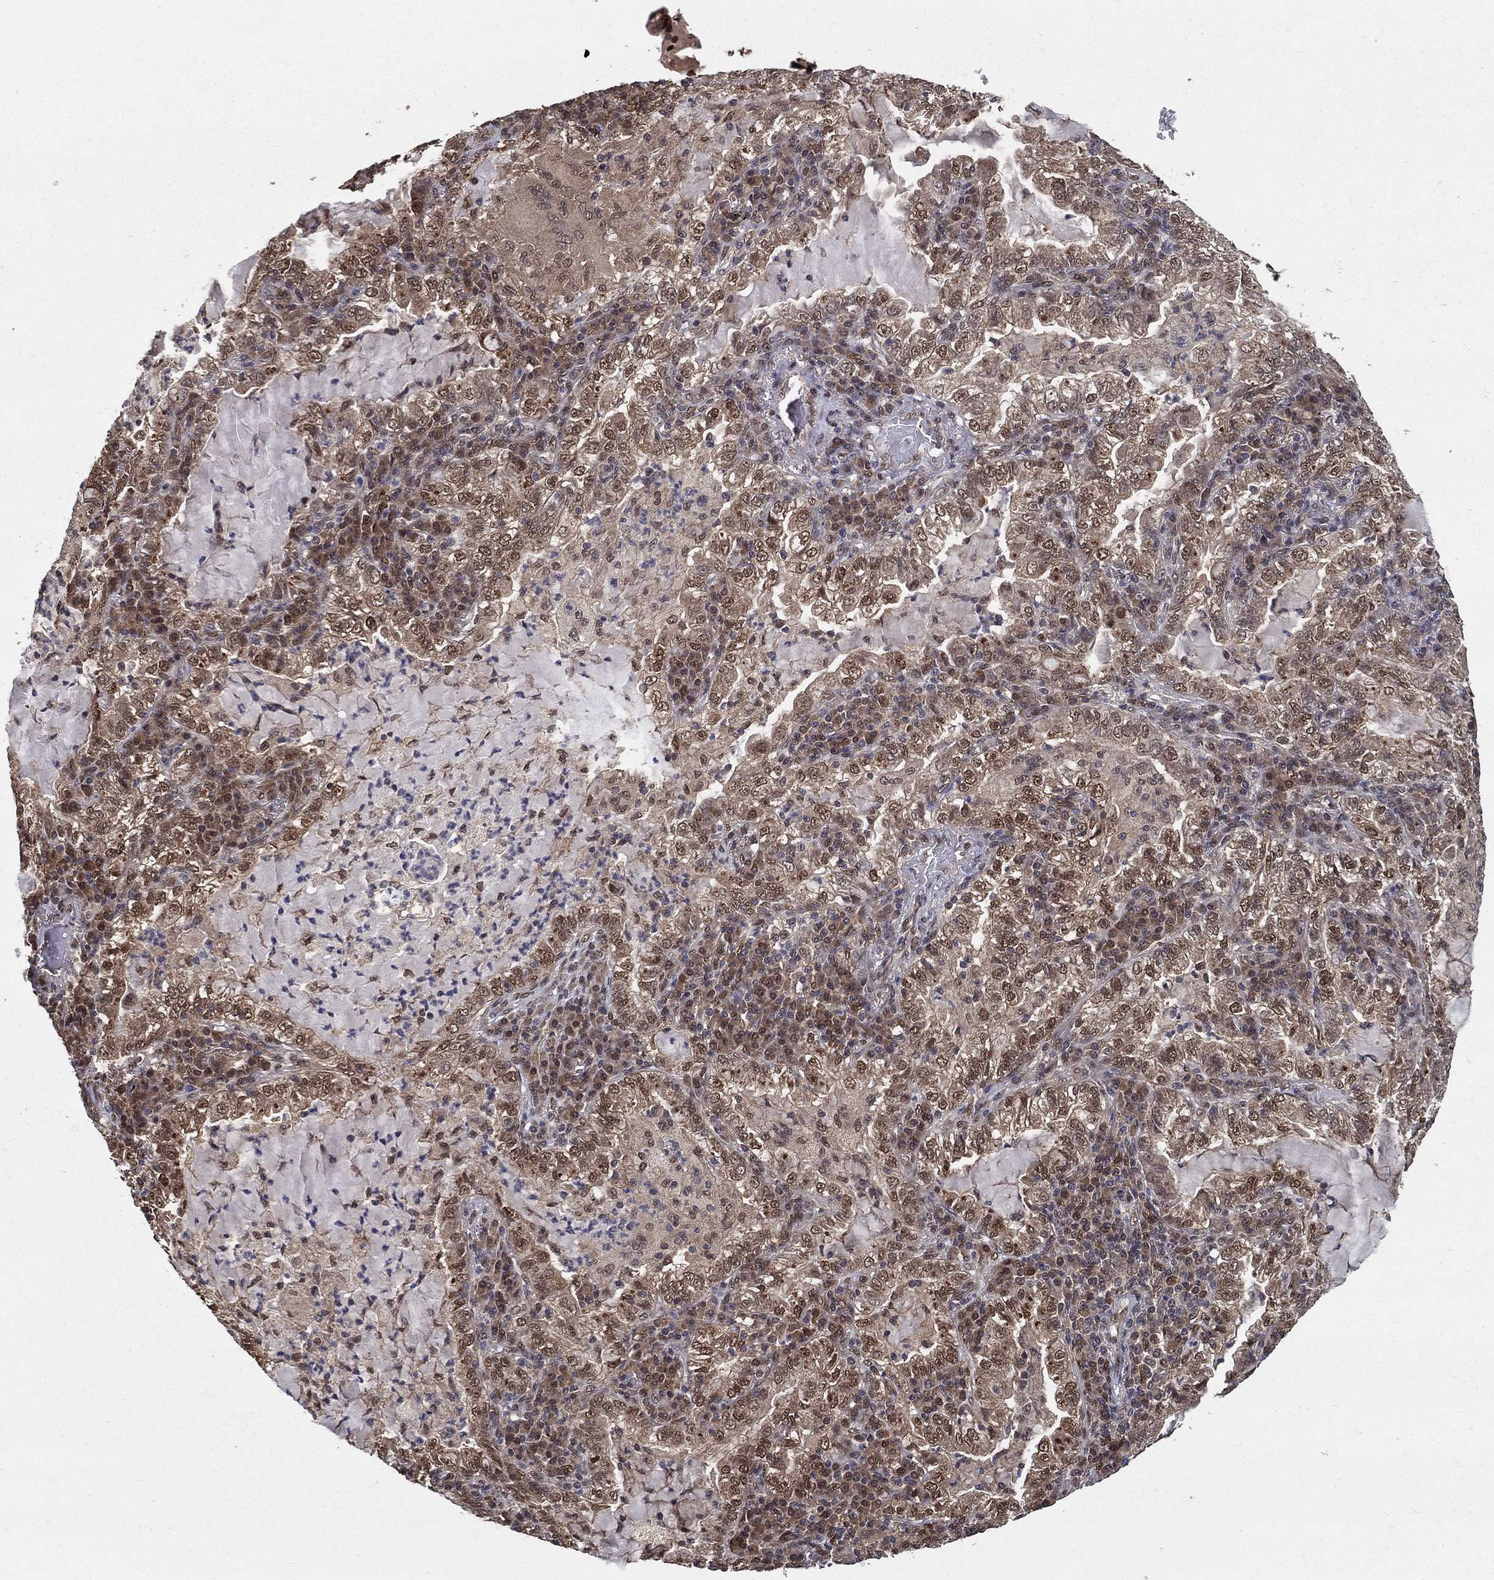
{"staining": {"intensity": "moderate", "quantity": ">75%", "location": "cytoplasmic/membranous,nuclear"}, "tissue": "lung cancer", "cell_type": "Tumor cells", "image_type": "cancer", "snomed": [{"axis": "morphology", "description": "Adenocarcinoma, NOS"}, {"axis": "topography", "description": "Lung"}], "caption": "There is medium levels of moderate cytoplasmic/membranous and nuclear expression in tumor cells of lung adenocarcinoma, as demonstrated by immunohistochemical staining (brown color).", "gene": "CARM1", "patient": {"sex": "female", "age": 73}}